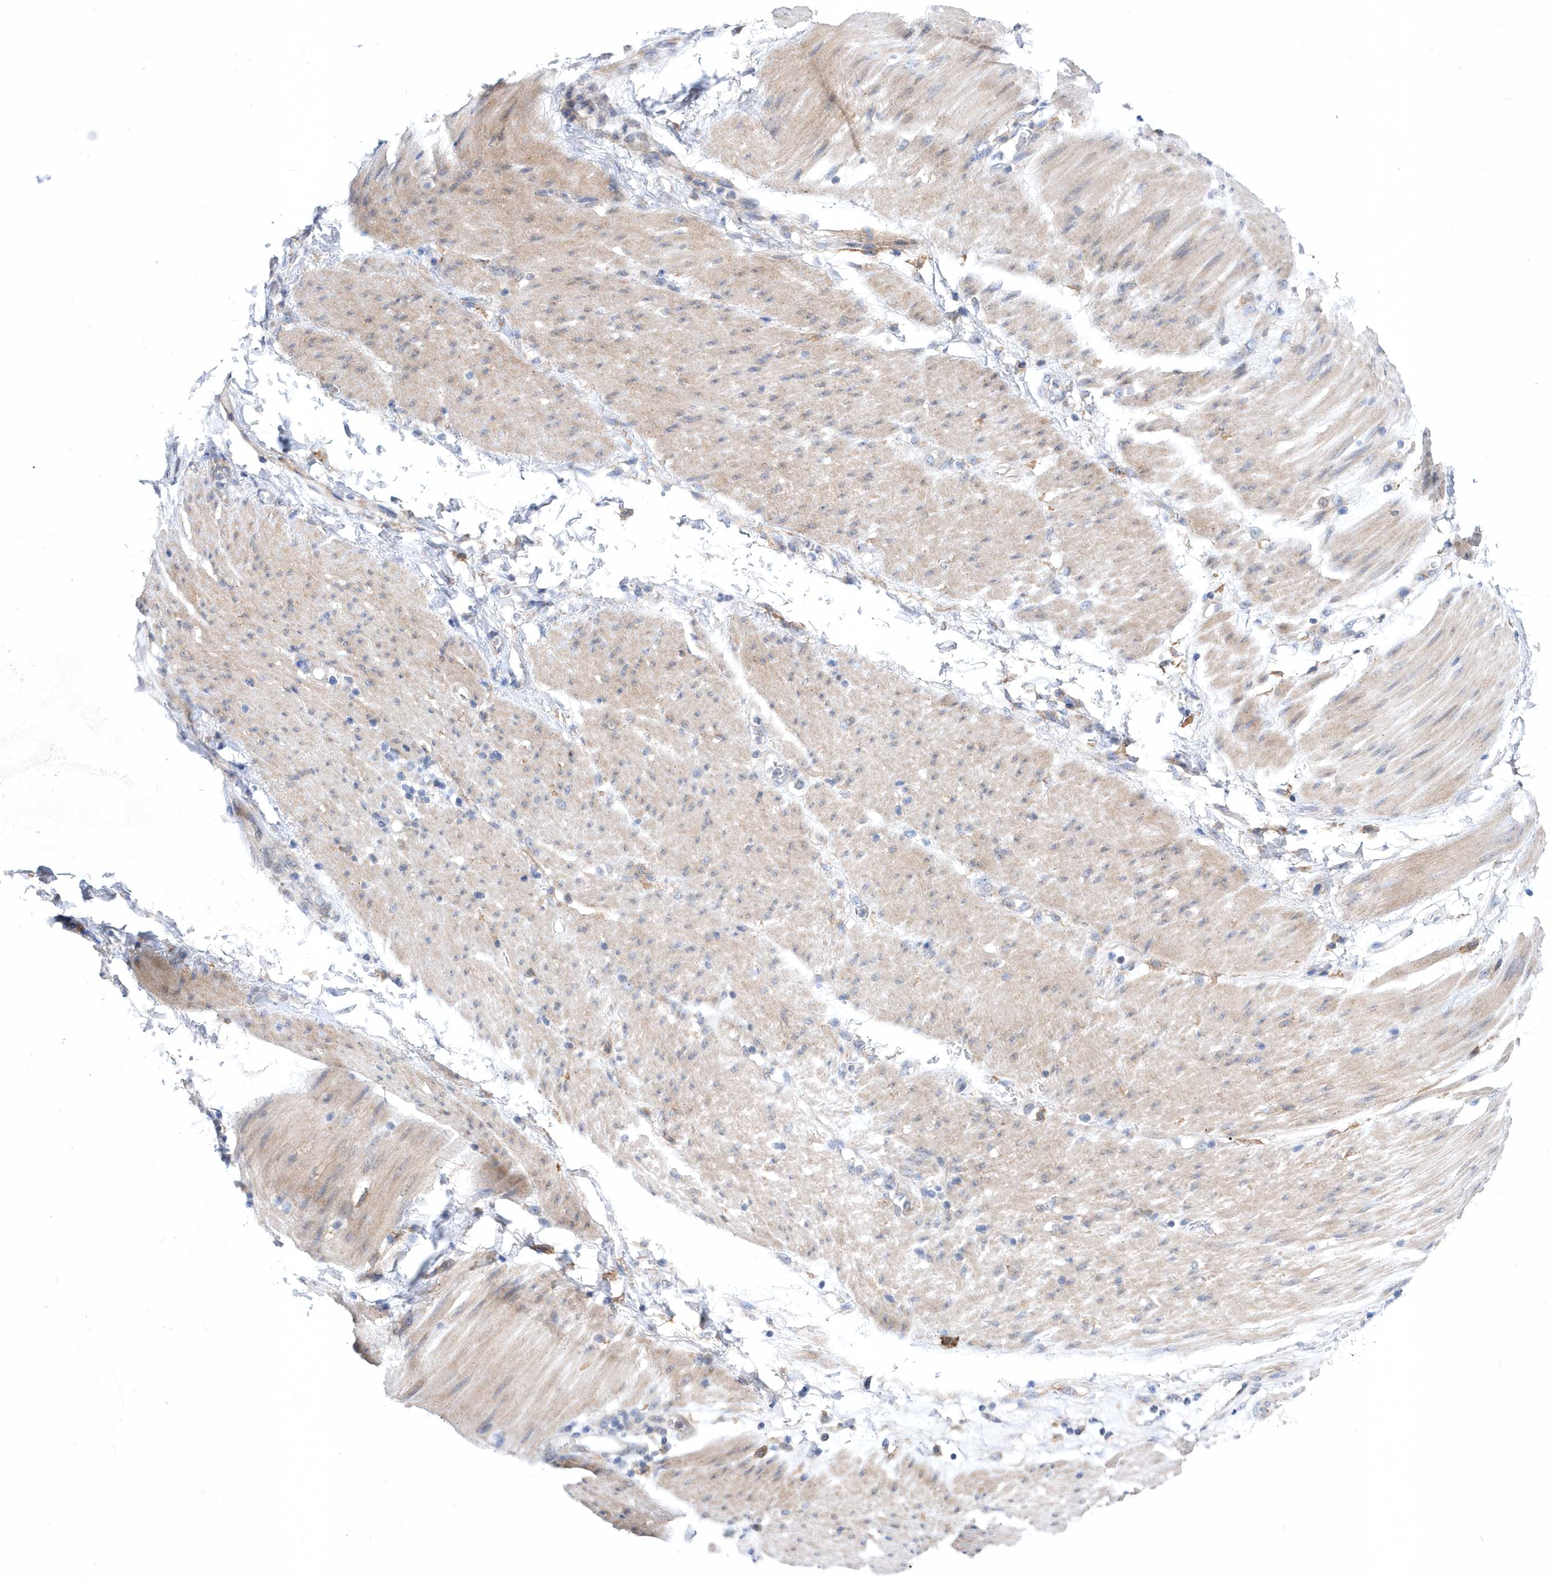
{"staining": {"intensity": "negative", "quantity": "none", "location": "none"}, "tissue": "stomach cancer", "cell_type": "Tumor cells", "image_type": "cancer", "snomed": [{"axis": "morphology", "description": "Adenocarcinoma, NOS"}, {"axis": "topography", "description": "Stomach"}], "caption": "Stomach cancer (adenocarcinoma) stained for a protein using IHC exhibits no expression tumor cells.", "gene": "LONRF2", "patient": {"sex": "female", "age": 73}}